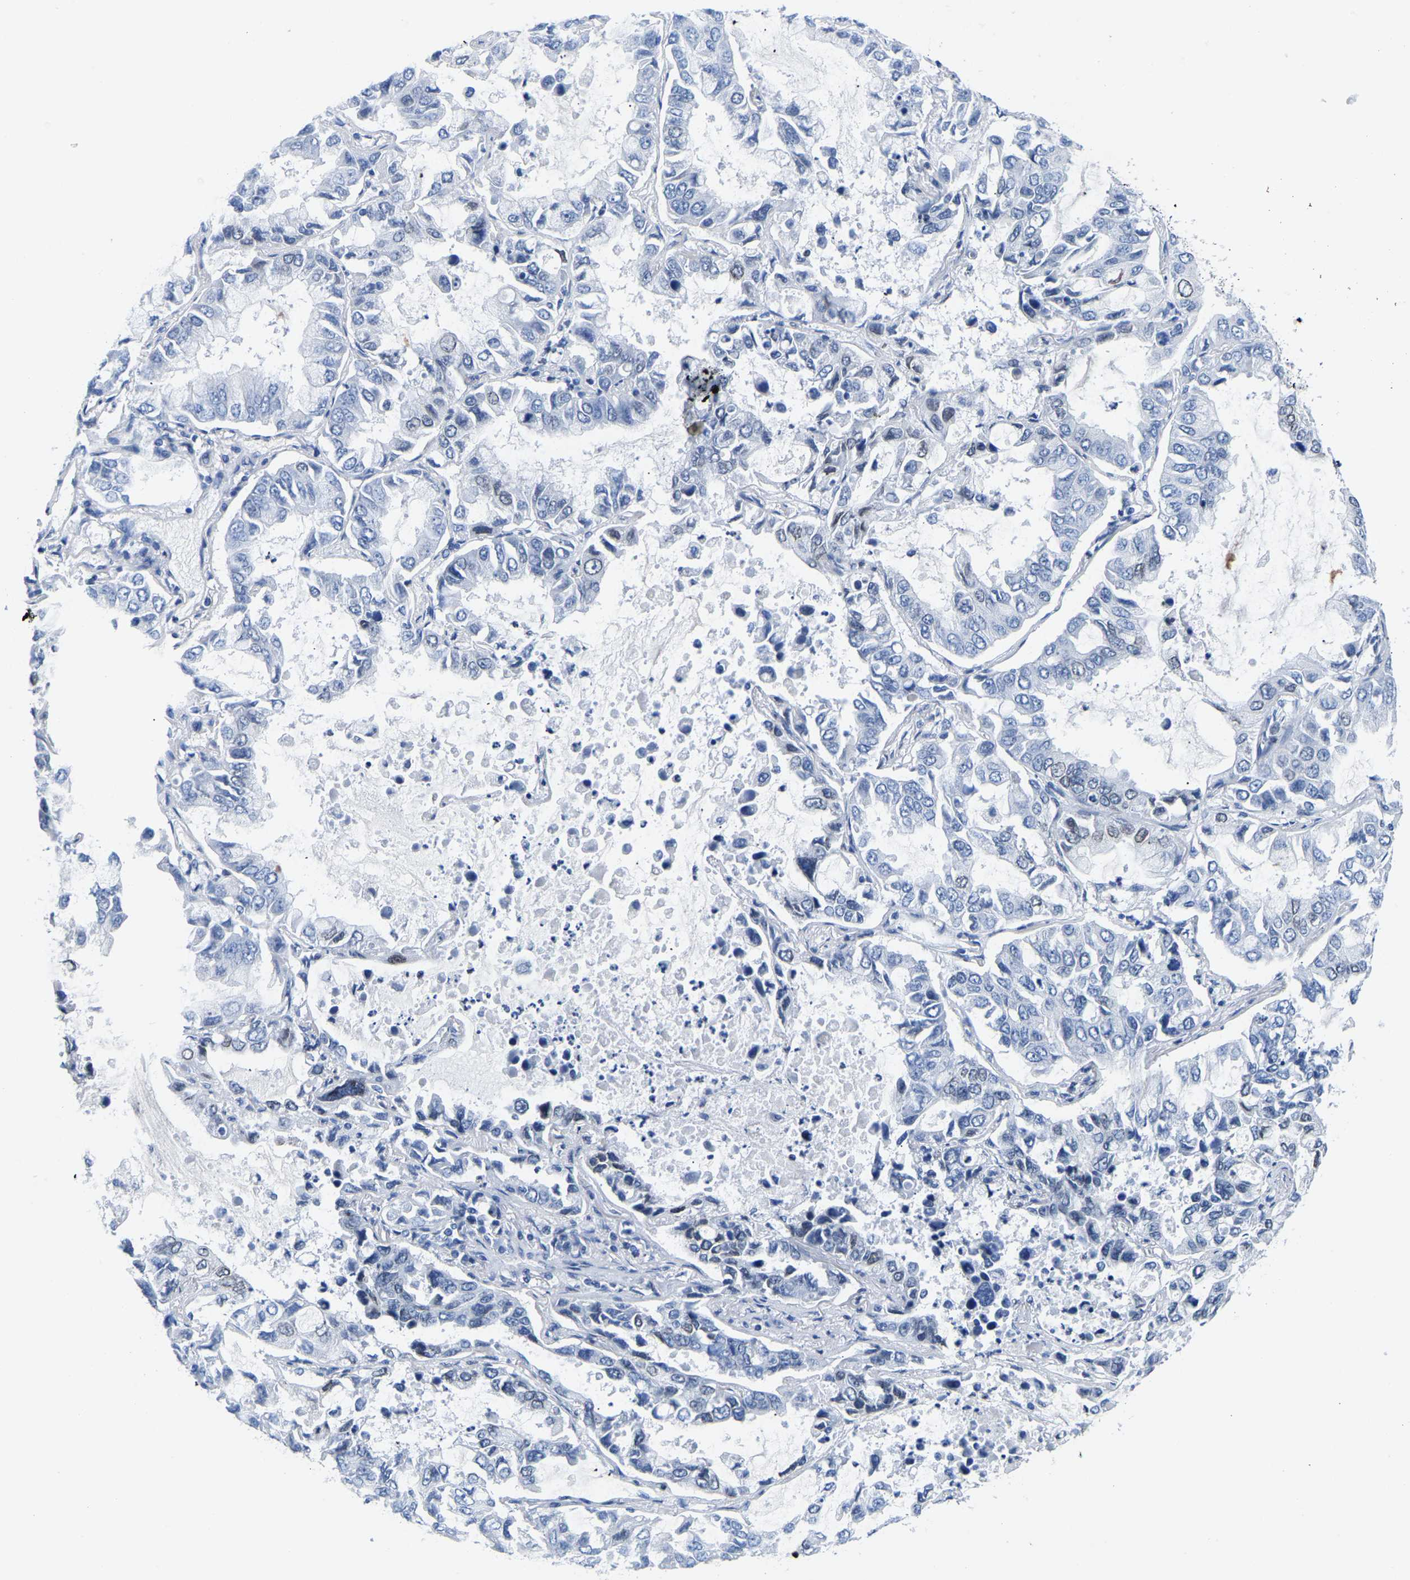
{"staining": {"intensity": "weak", "quantity": "<25%", "location": "nuclear"}, "tissue": "lung cancer", "cell_type": "Tumor cells", "image_type": "cancer", "snomed": [{"axis": "morphology", "description": "Adenocarcinoma, NOS"}, {"axis": "topography", "description": "Lung"}], "caption": "Tumor cells are negative for protein expression in human lung cancer.", "gene": "UPK3A", "patient": {"sex": "male", "age": 64}}